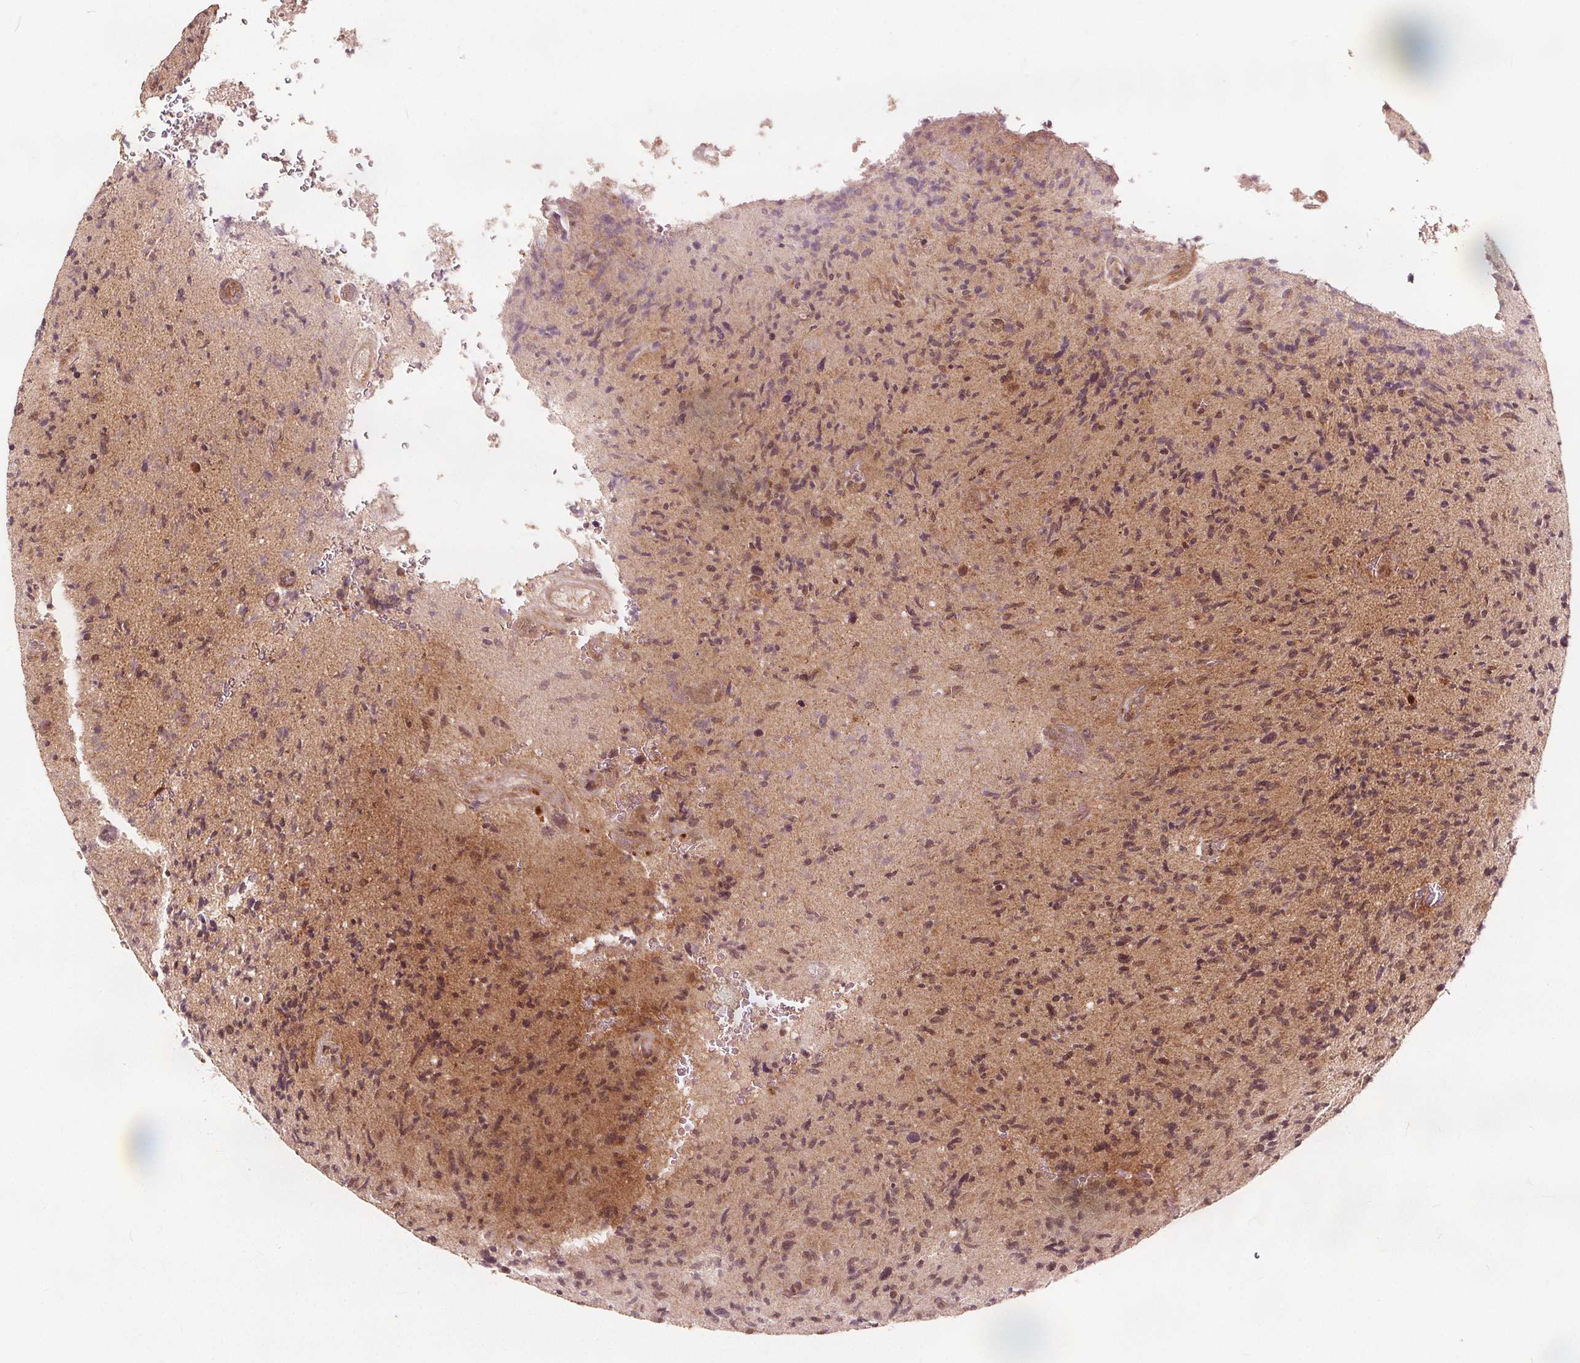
{"staining": {"intensity": "moderate", "quantity": "25%-75%", "location": "cytoplasmic/membranous,nuclear"}, "tissue": "glioma", "cell_type": "Tumor cells", "image_type": "cancer", "snomed": [{"axis": "morphology", "description": "Glioma, malignant, High grade"}, {"axis": "topography", "description": "Brain"}], "caption": "Approximately 25%-75% of tumor cells in human glioma reveal moderate cytoplasmic/membranous and nuclear protein expression as visualized by brown immunohistochemical staining.", "gene": "PTPRT", "patient": {"sex": "male", "age": 54}}